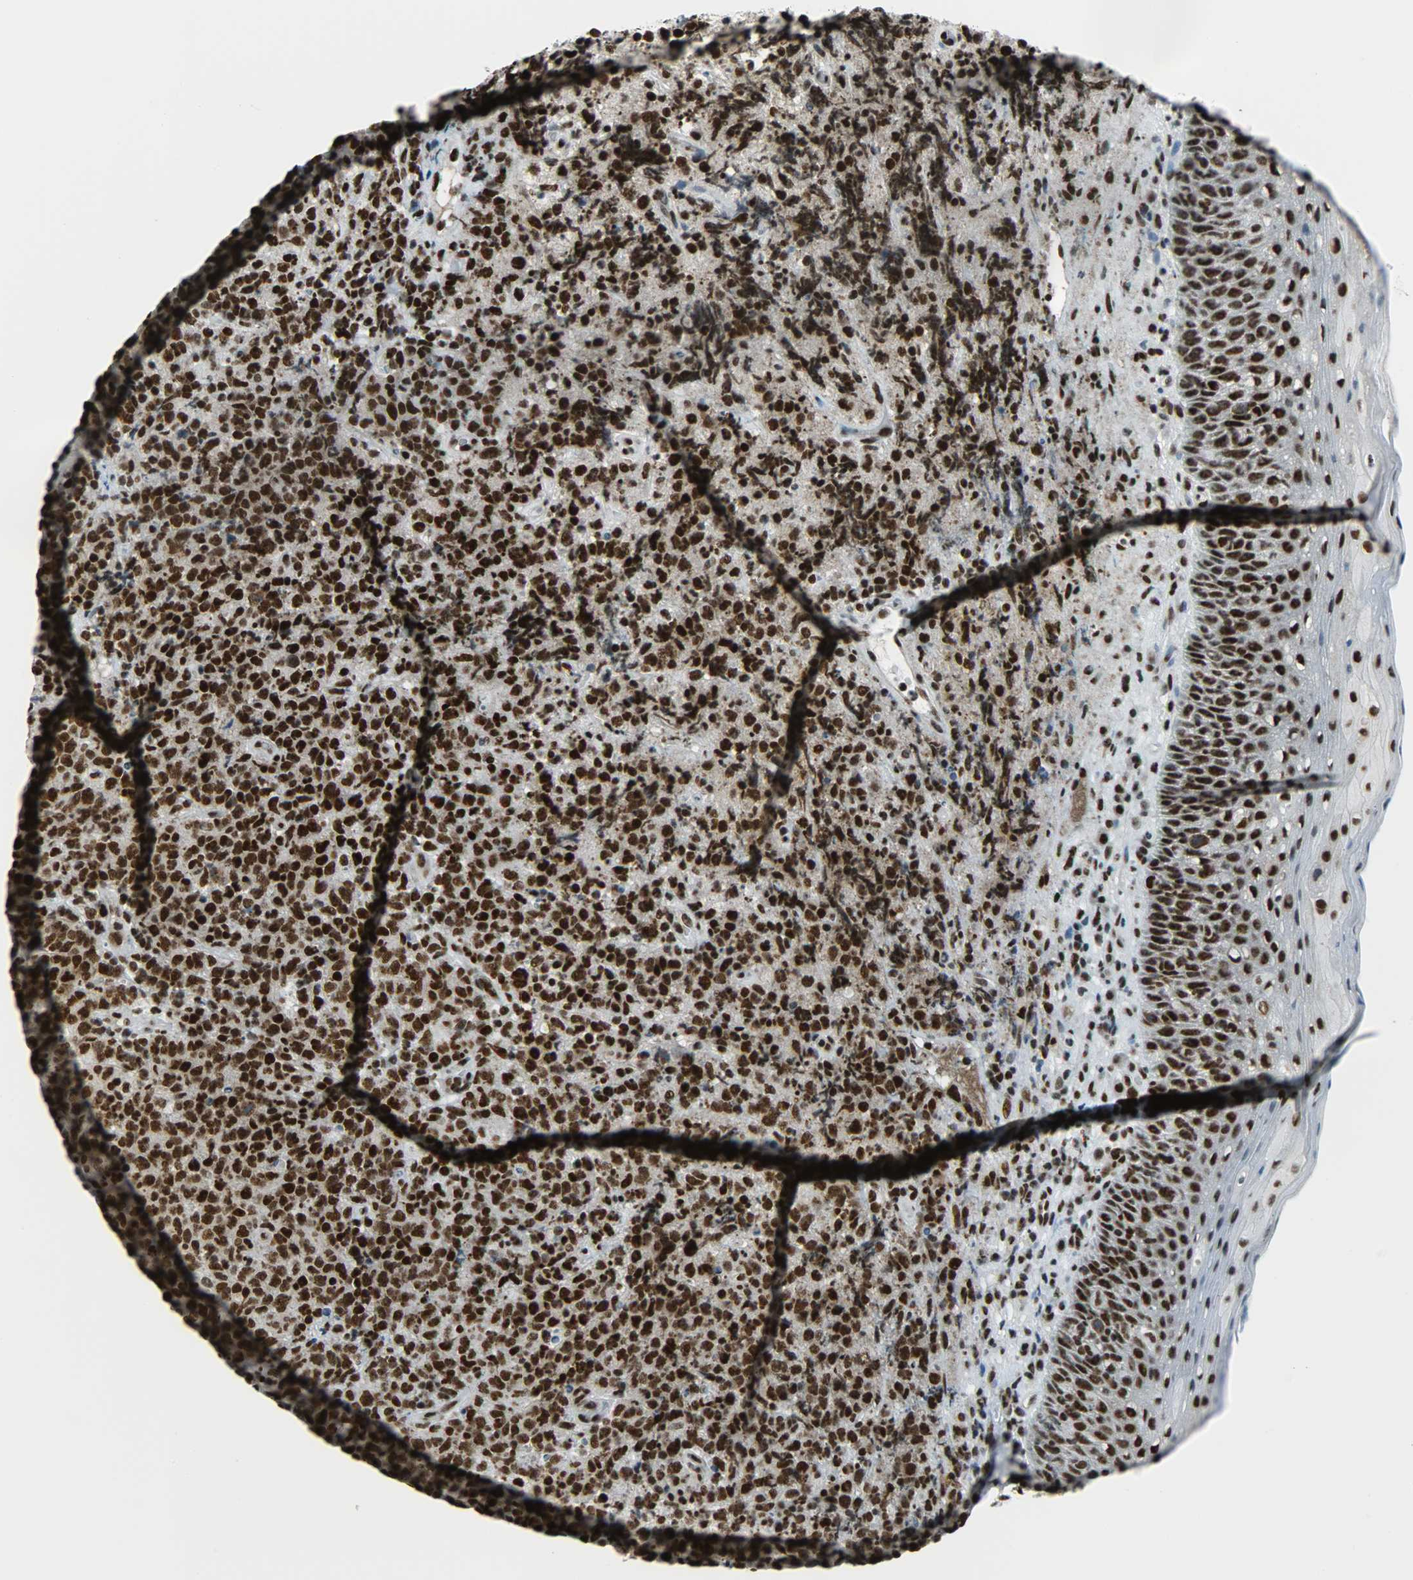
{"staining": {"intensity": "strong", "quantity": ">75%", "location": "nuclear"}, "tissue": "lymphoma", "cell_type": "Tumor cells", "image_type": "cancer", "snomed": [{"axis": "morphology", "description": "Malignant lymphoma, non-Hodgkin's type, High grade"}, {"axis": "topography", "description": "Tonsil"}], "caption": "Protein expression analysis of lymphoma reveals strong nuclear positivity in approximately >75% of tumor cells. (DAB IHC, brown staining for protein, blue staining for nuclei).", "gene": "SNRPA", "patient": {"sex": "female", "age": 36}}